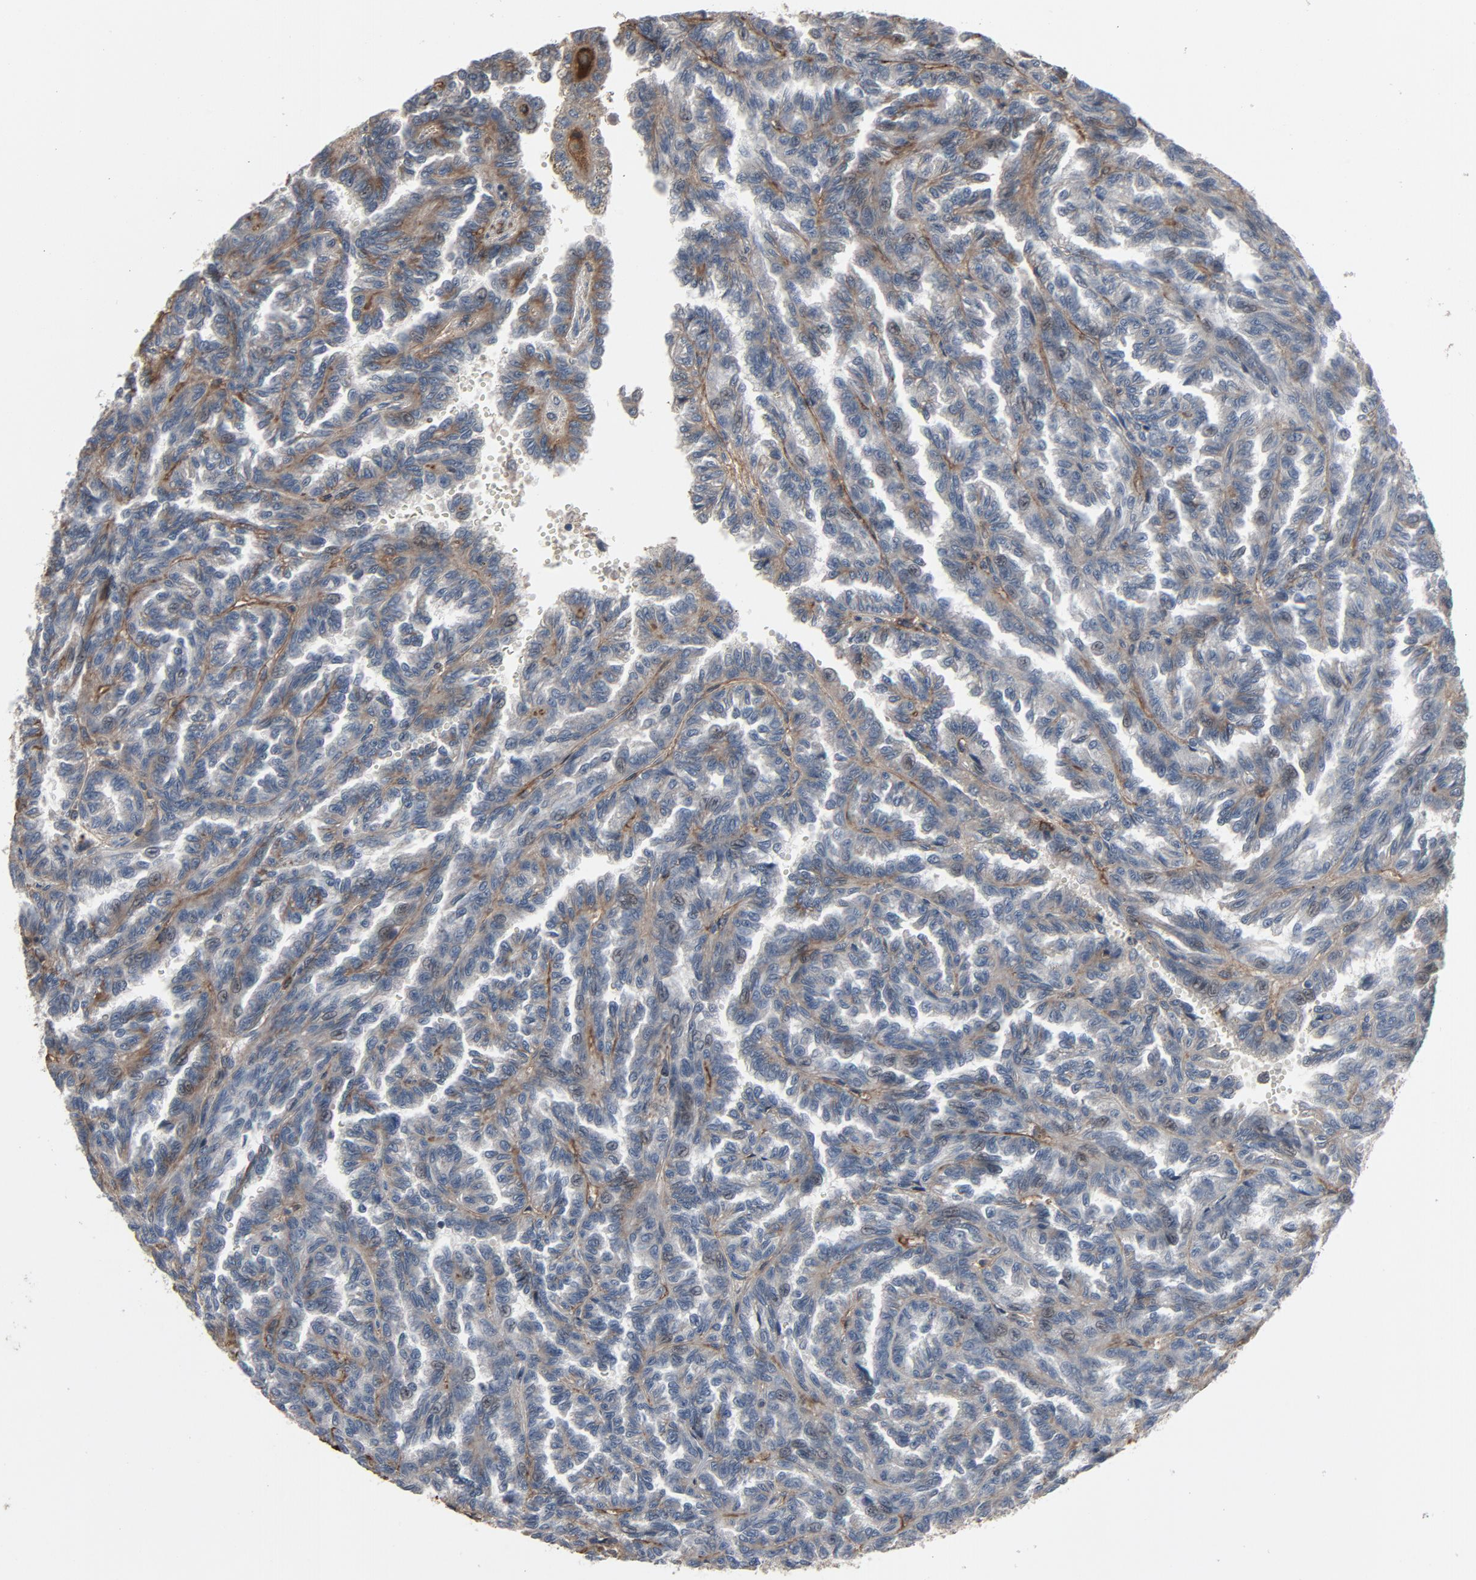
{"staining": {"intensity": "negative", "quantity": "none", "location": "none"}, "tissue": "renal cancer", "cell_type": "Tumor cells", "image_type": "cancer", "snomed": [{"axis": "morphology", "description": "Inflammation, NOS"}, {"axis": "morphology", "description": "Adenocarcinoma, NOS"}, {"axis": "topography", "description": "Kidney"}], "caption": "This is an immunohistochemistry (IHC) image of human renal cancer. There is no positivity in tumor cells.", "gene": "PDZD4", "patient": {"sex": "male", "age": 68}}